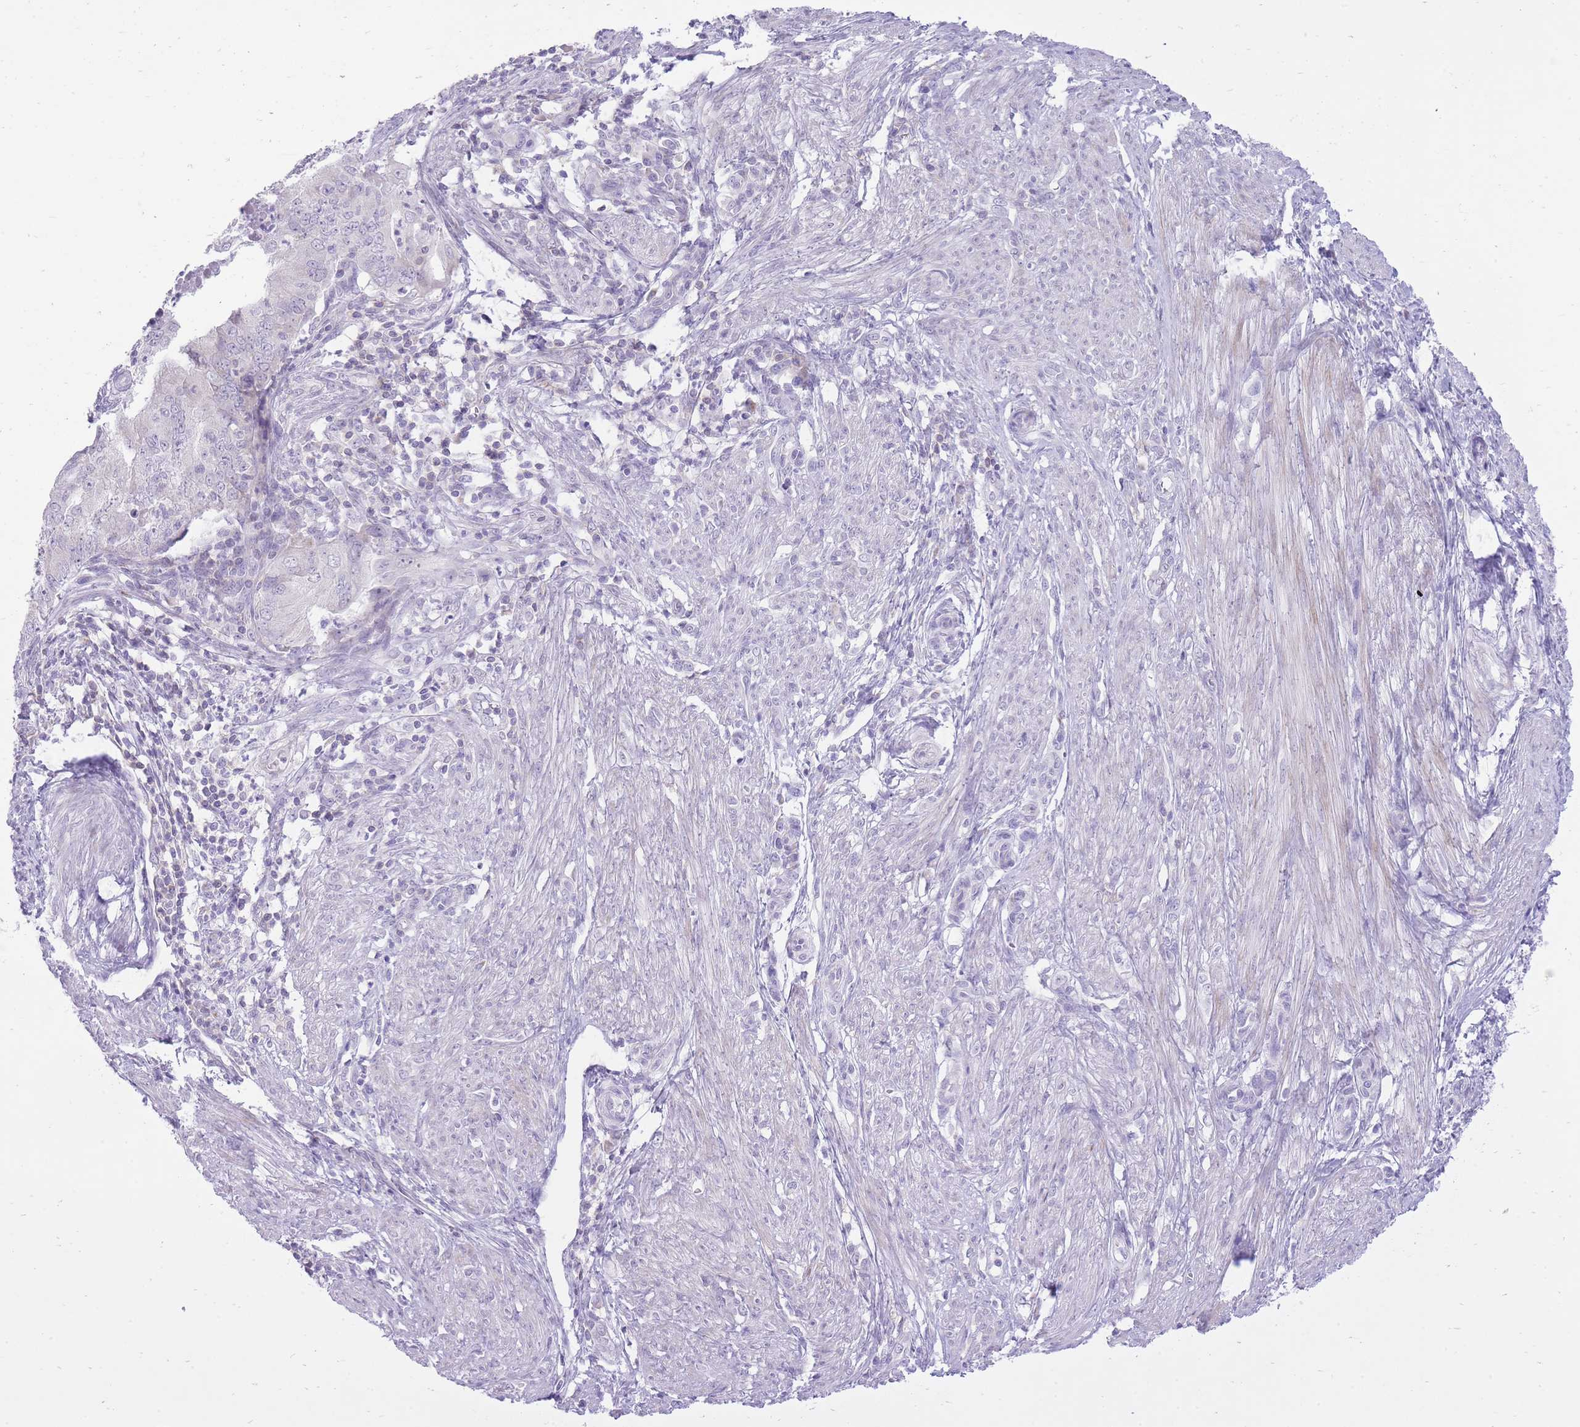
{"staining": {"intensity": "negative", "quantity": "none", "location": "none"}, "tissue": "endometrial cancer", "cell_type": "Tumor cells", "image_type": "cancer", "snomed": [{"axis": "morphology", "description": "Adenocarcinoma, NOS"}, {"axis": "topography", "description": "Endometrium"}], "caption": "High magnification brightfield microscopy of endometrial cancer stained with DAB (brown) and counterstained with hematoxylin (blue): tumor cells show no significant positivity.", "gene": "DENND2D", "patient": {"sex": "female", "age": 50}}